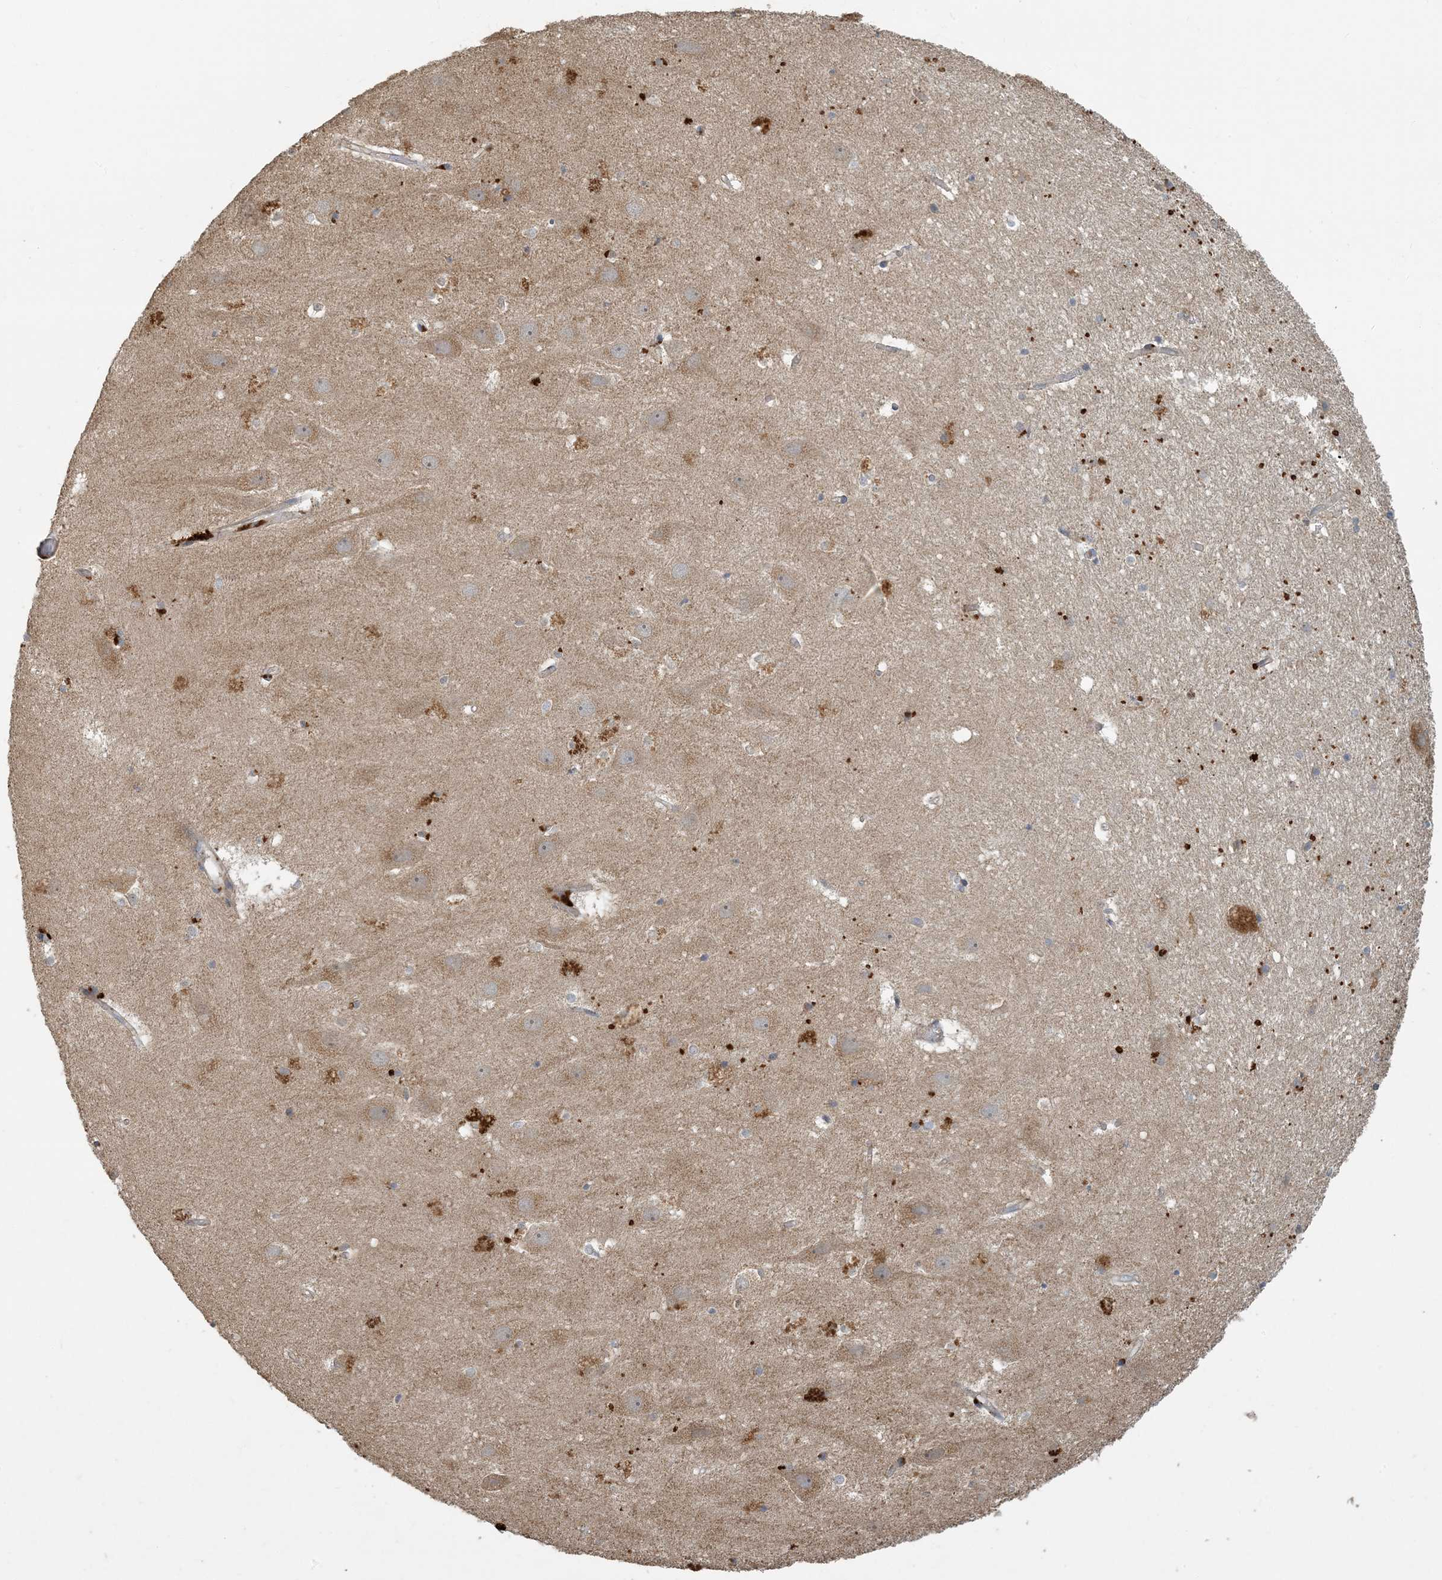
{"staining": {"intensity": "negative", "quantity": "none", "location": "none"}, "tissue": "hippocampus", "cell_type": "Glial cells", "image_type": "normal", "snomed": [{"axis": "morphology", "description": "Normal tissue, NOS"}, {"axis": "topography", "description": "Hippocampus"}], "caption": "A high-resolution micrograph shows immunohistochemistry staining of normal hippocampus, which demonstrates no significant staining in glial cells.", "gene": "LTN1", "patient": {"sex": "female", "age": 52}}